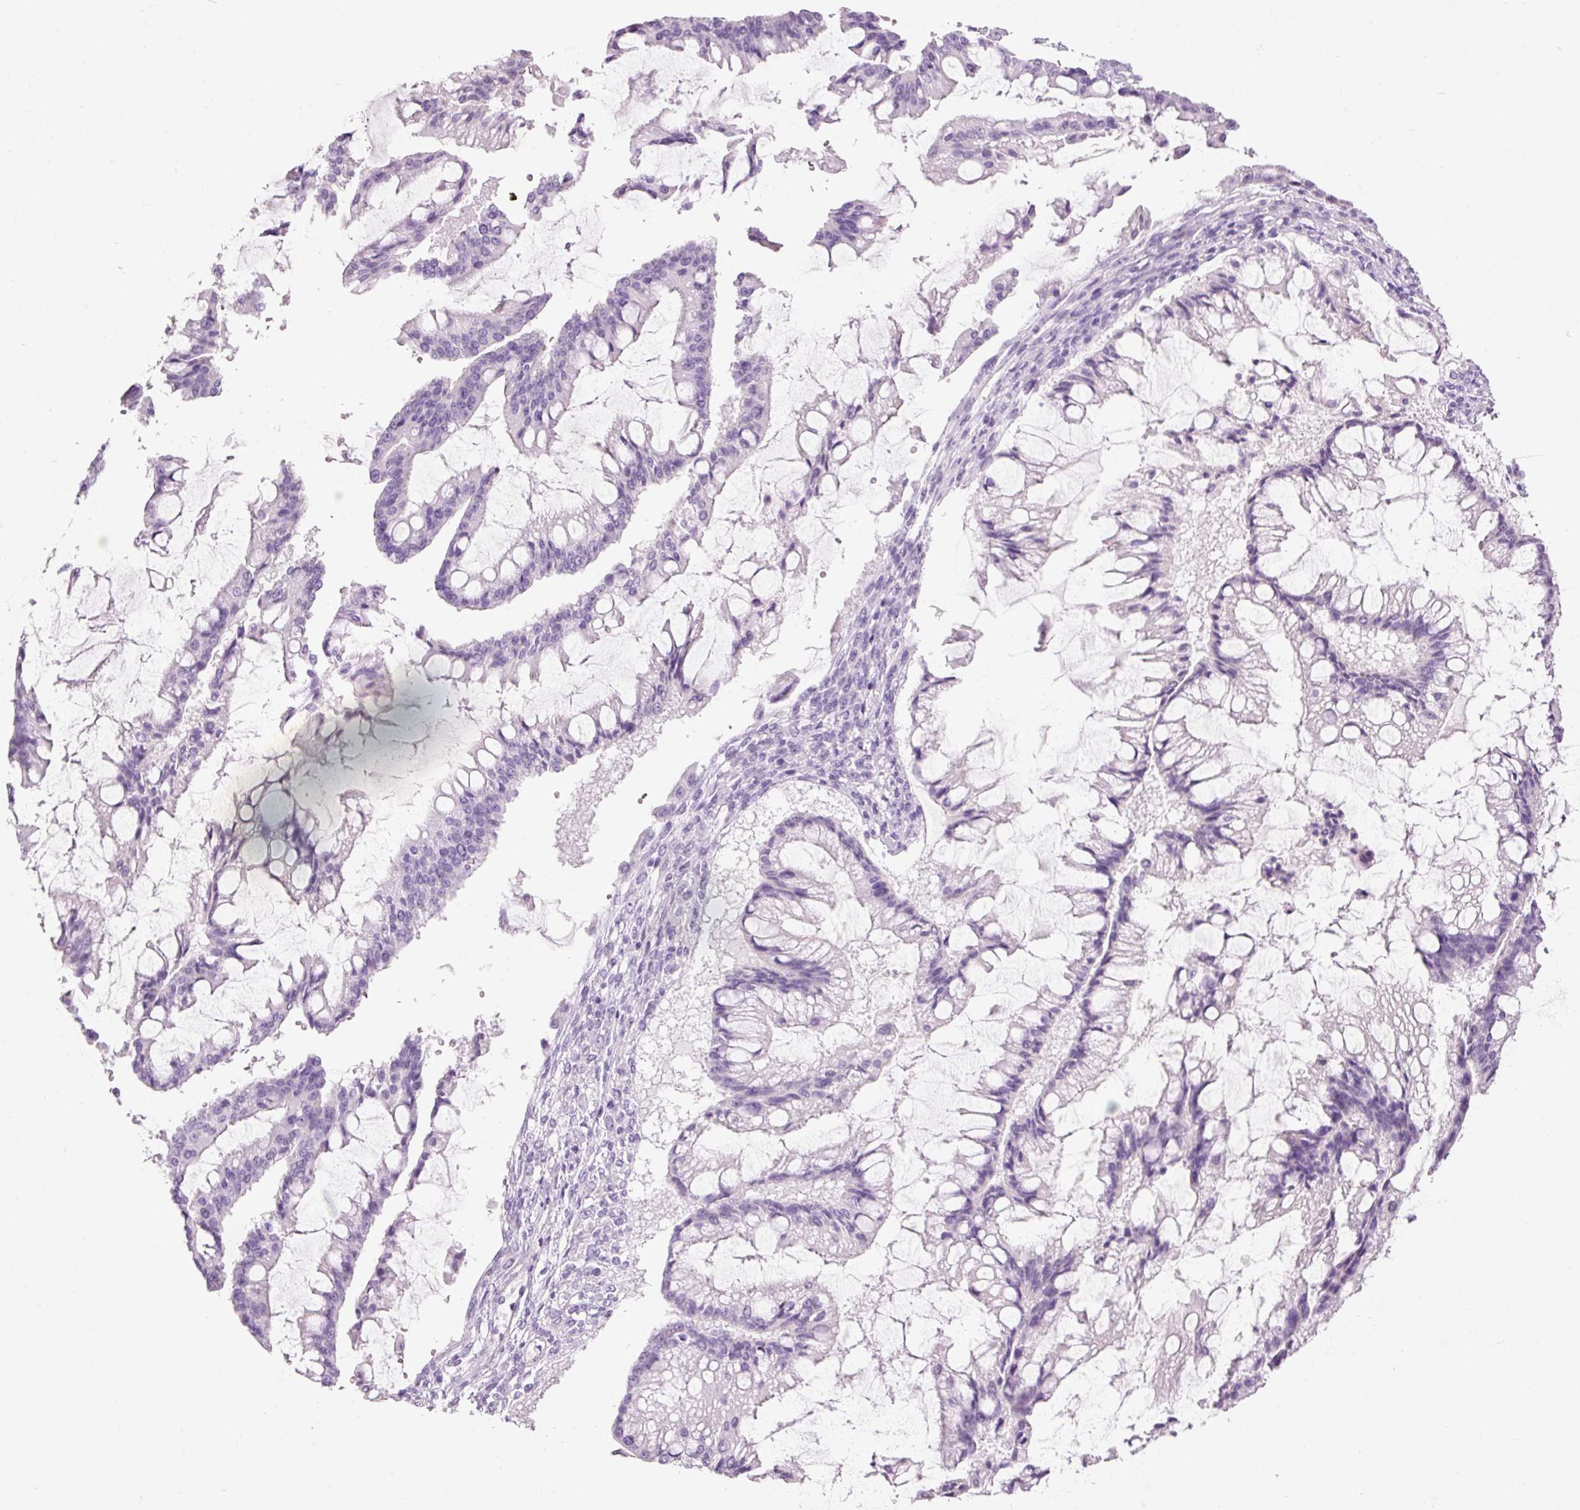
{"staining": {"intensity": "negative", "quantity": "none", "location": "none"}, "tissue": "ovarian cancer", "cell_type": "Tumor cells", "image_type": "cancer", "snomed": [{"axis": "morphology", "description": "Cystadenocarcinoma, mucinous, NOS"}, {"axis": "topography", "description": "Ovary"}], "caption": "Immunohistochemistry (IHC) of human ovarian cancer demonstrates no positivity in tumor cells. (Stains: DAB (3,3'-diaminobenzidine) immunohistochemistry with hematoxylin counter stain, Microscopy: brightfield microscopy at high magnification).", "gene": "CMA1", "patient": {"sex": "female", "age": 73}}